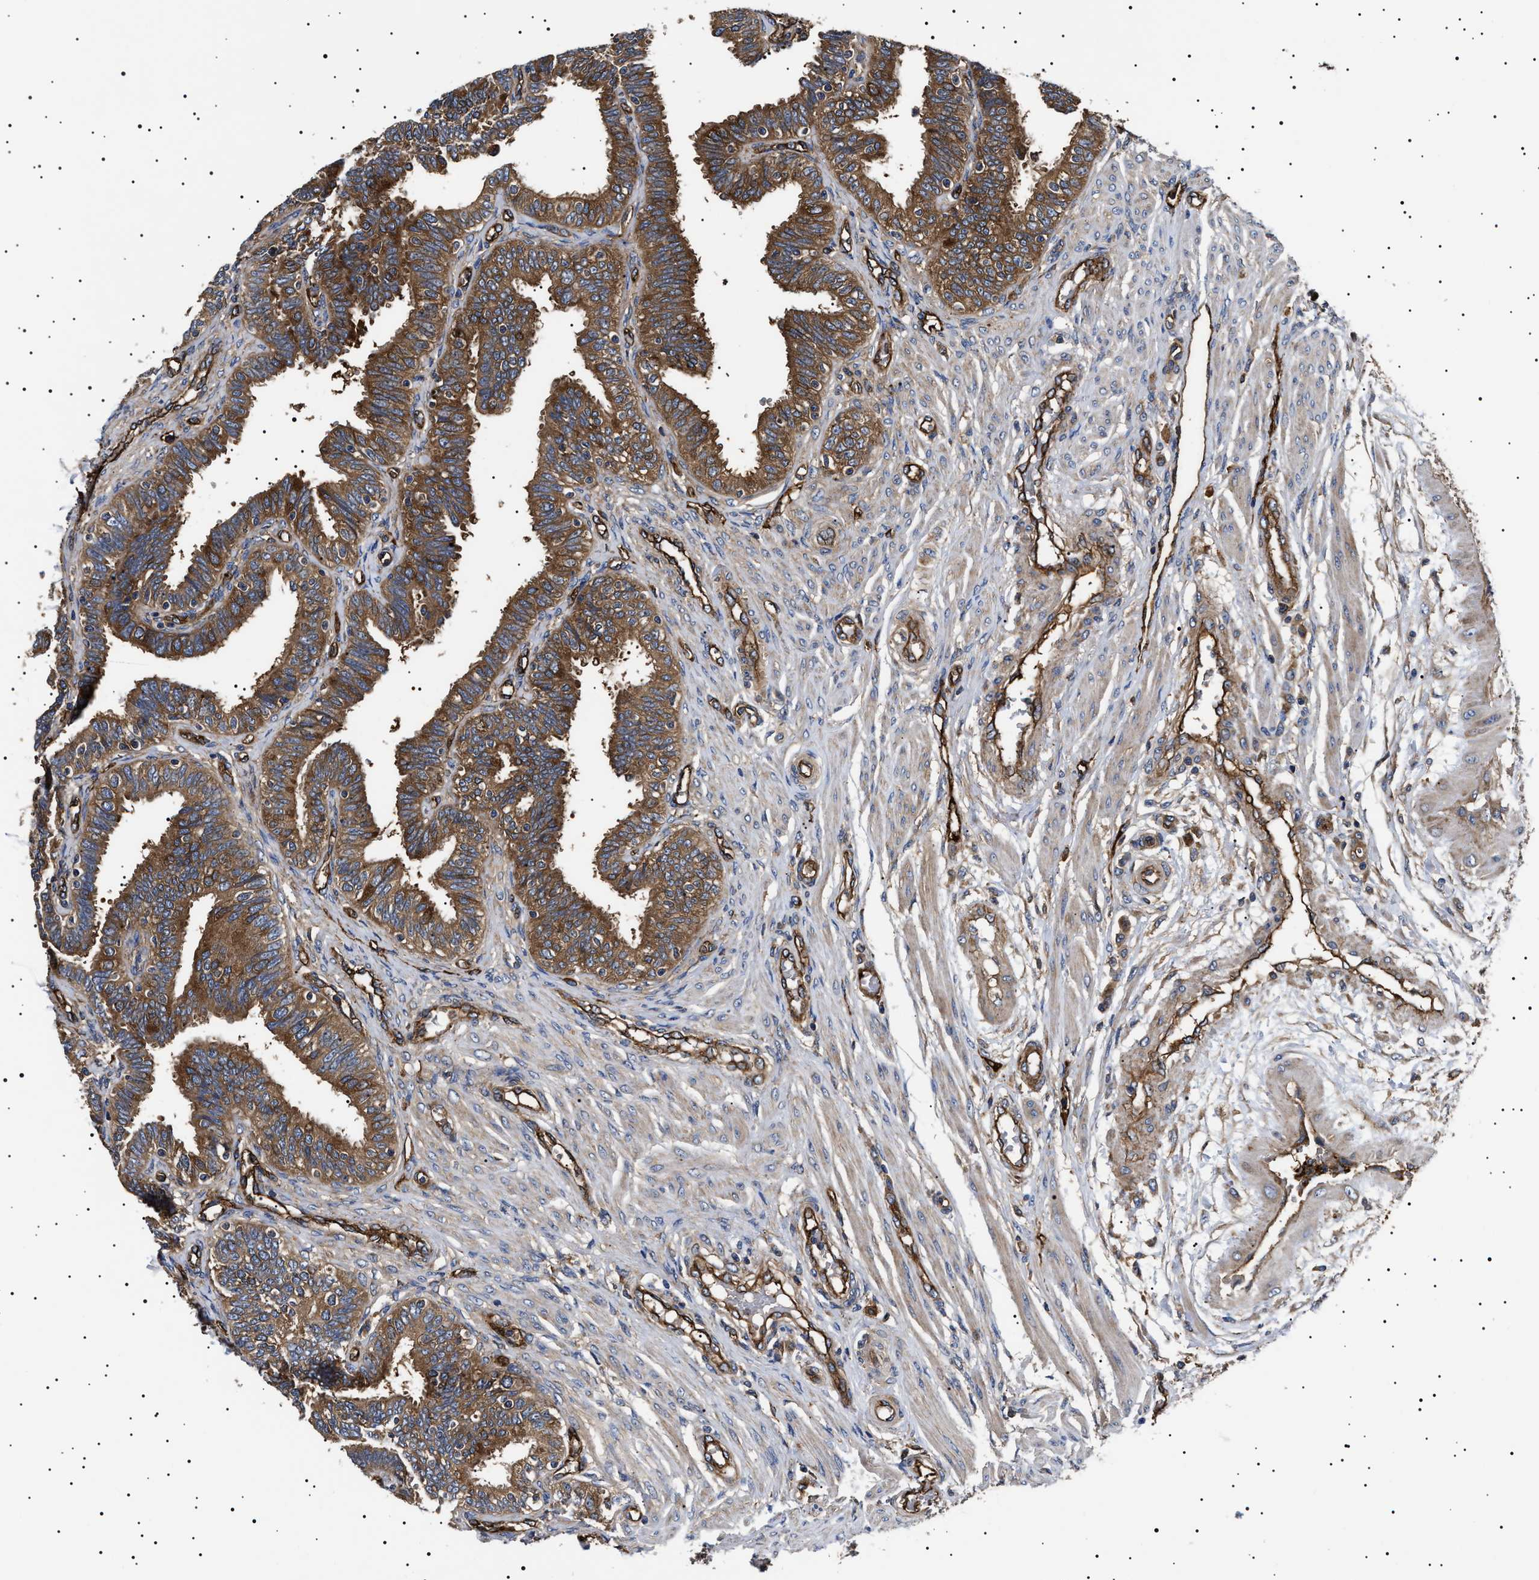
{"staining": {"intensity": "strong", "quantity": ">75%", "location": "cytoplasmic/membranous"}, "tissue": "fallopian tube", "cell_type": "Glandular cells", "image_type": "normal", "snomed": [{"axis": "morphology", "description": "Normal tissue, NOS"}, {"axis": "topography", "description": "Fallopian tube"}, {"axis": "topography", "description": "Placenta"}], "caption": "Protein analysis of normal fallopian tube shows strong cytoplasmic/membranous expression in approximately >75% of glandular cells. (DAB (3,3'-diaminobenzidine) IHC with brightfield microscopy, high magnification).", "gene": "TPP2", "patient": {"sex": "female", "age": 34}}